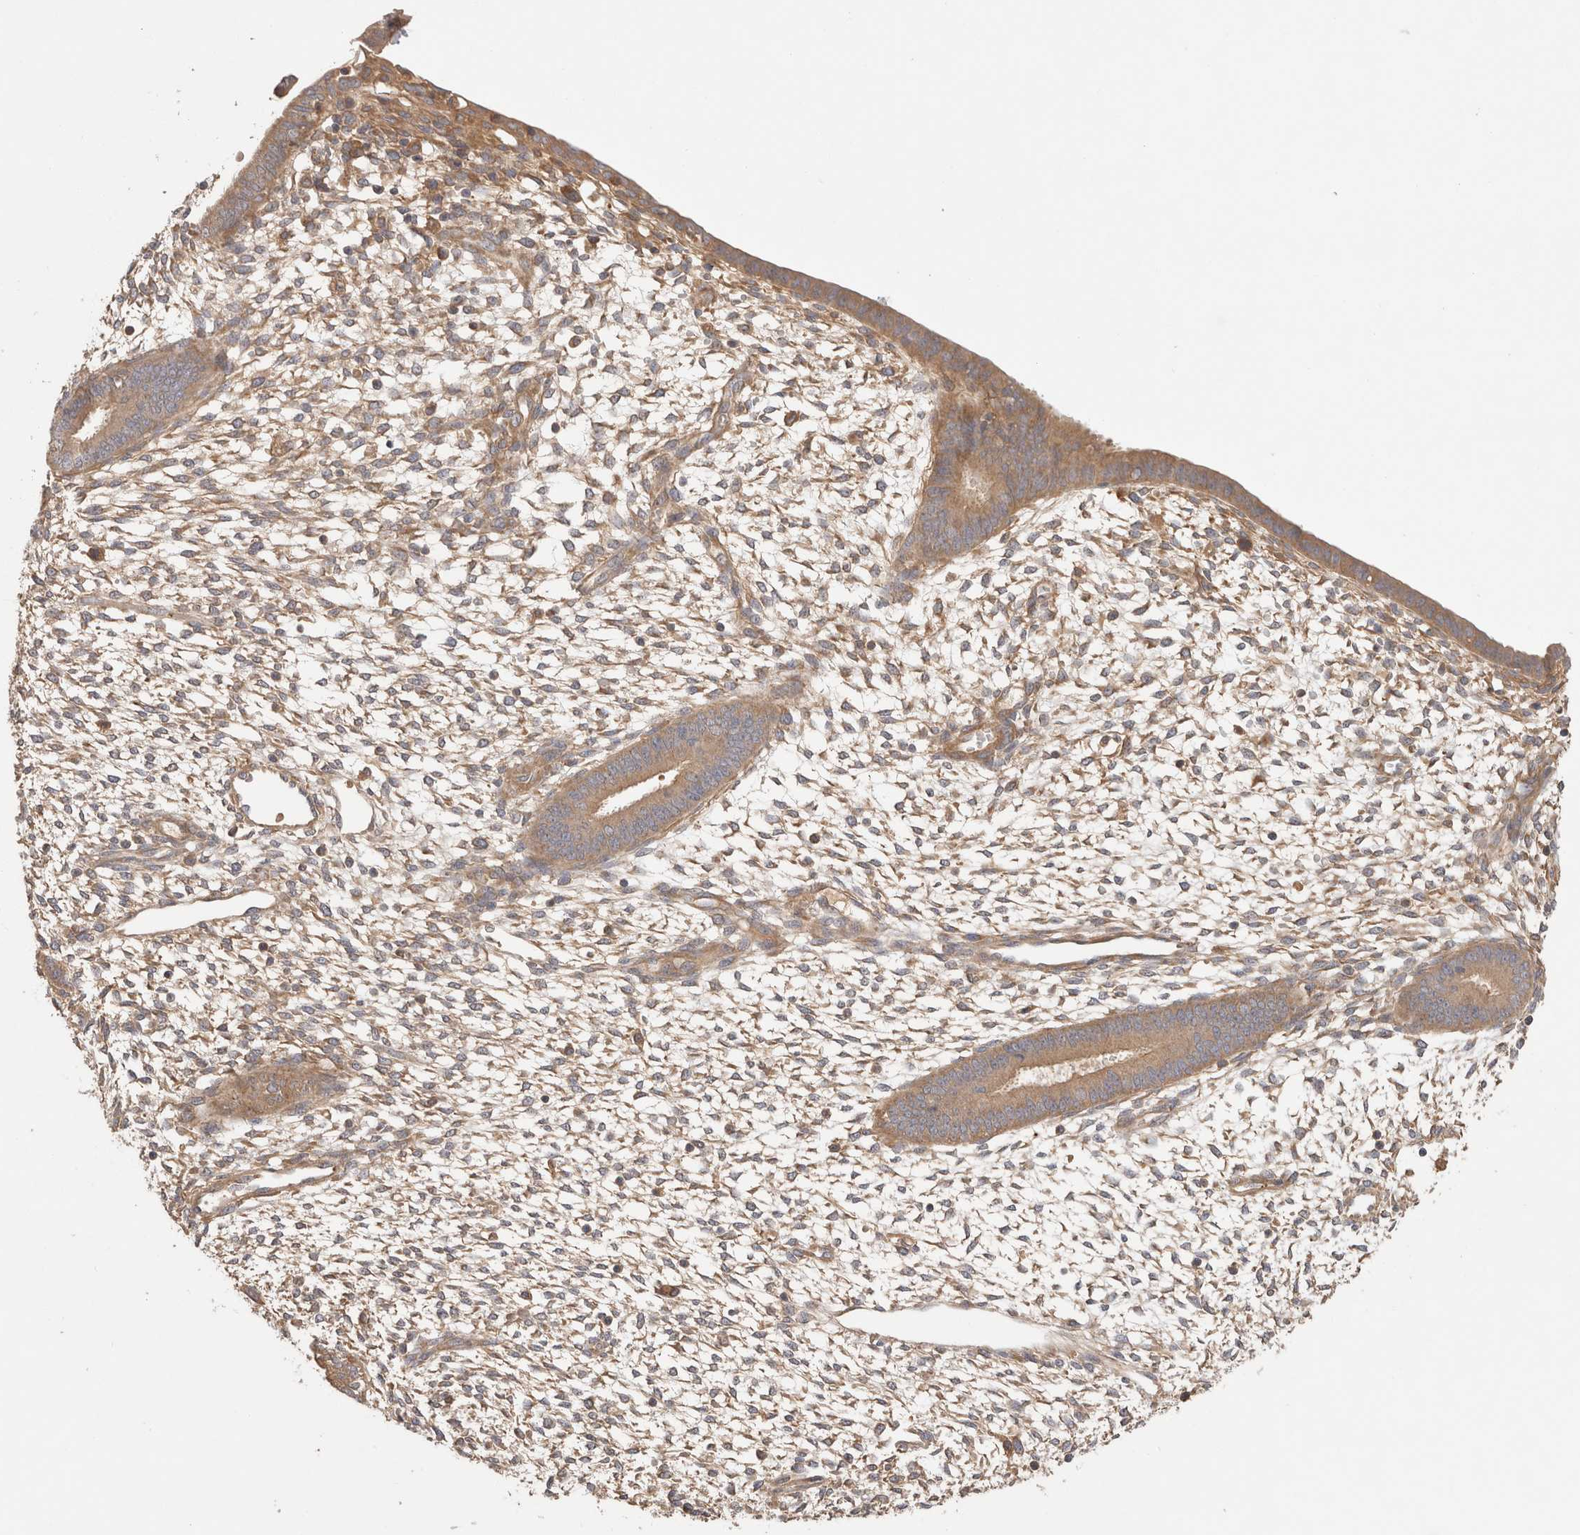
{"staining": {"intensity": "weak", "quantity": "25%-75%", "location": "cytoplasmic/membranous"}, "tissue": "endometrium", "cell_type": "Cells in endometrial stroma", "image_type": "normal", "snomed": [{"axis": "morphology", "description": "Normal tissue, NOS"}, {"axis": "topography", "description": "Endometrium"}], "caption": "Endometrium stained with IHC reveals weak cytoplasmic/membranous staining in approximately 25%-75% of cells in endometrial stroma. (IHC, brightfield microscopy, high magnification).", "gene": "C8orf44", "patient": {"sex": "female", "age": 46}}